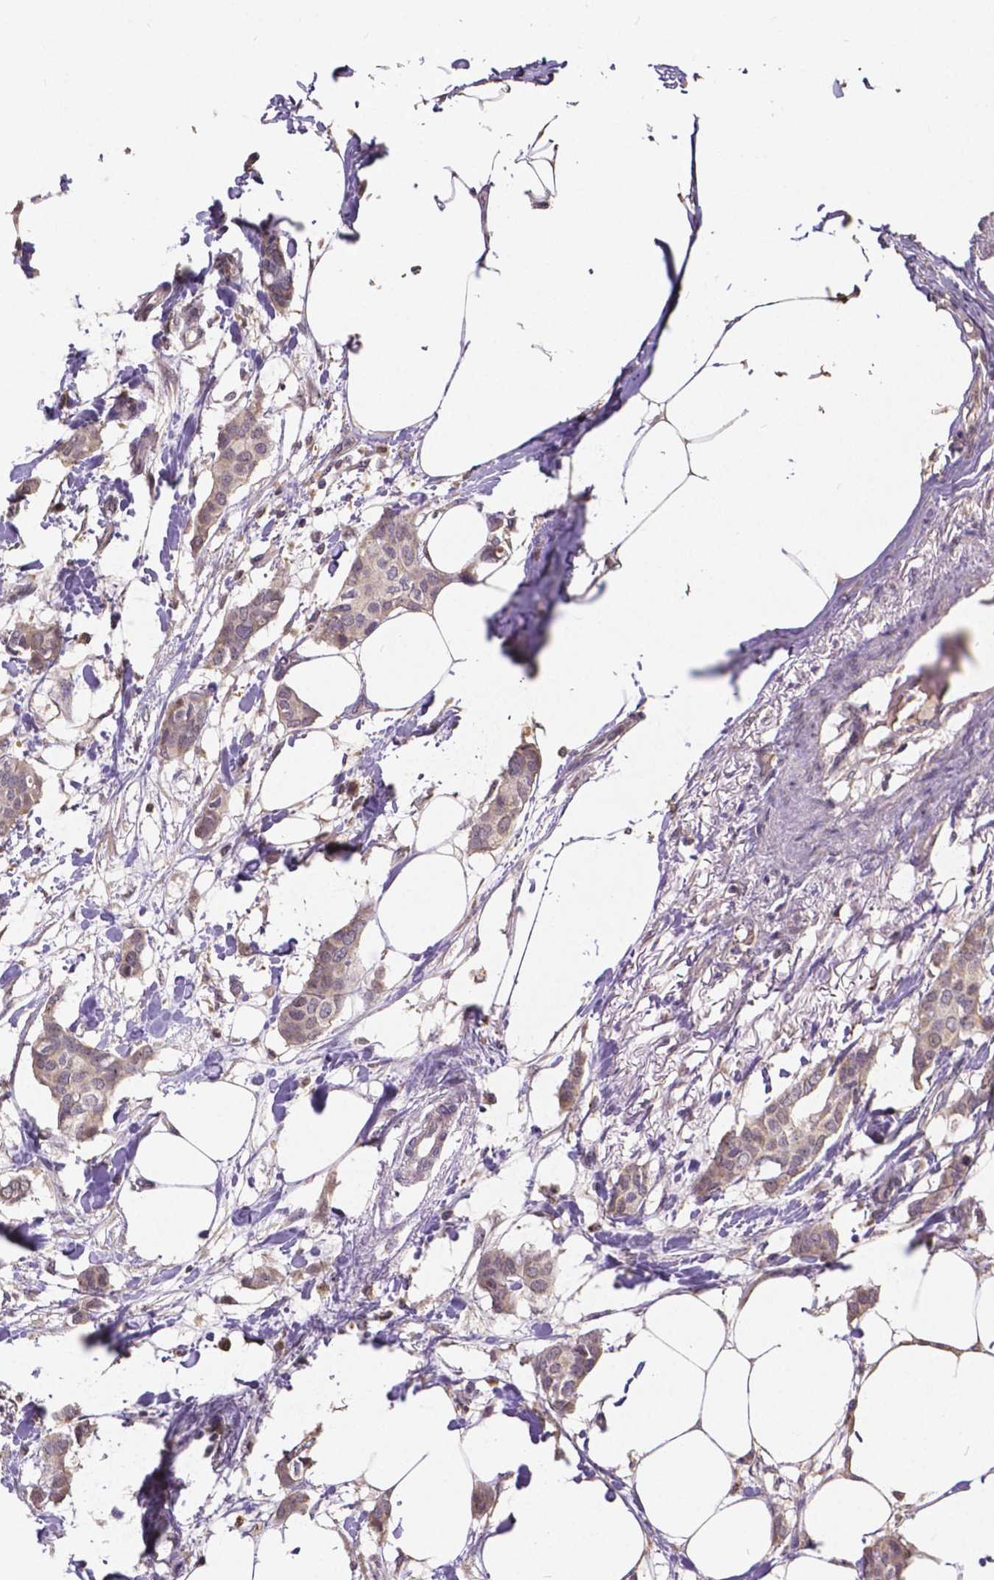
{"staining": {"intensity": "weak", "quantity": ">75%", "location": "cytoplasmic/membranous"}, "tissue": "breast cancer", "cell_type": "Tumor cells", "image_type": "cancer", "snomed": [{"axis": "morphology", "description": "Duct carcinoma"}, {"axis": "topography", "description": "Breast"}], "caption": "Immunohistochemical staining of human breast infiltrating ductal carcinoma shows low levels of weak cytoplasmic/membranous positivity in about >75% of tumor cells.", "gene": "CTNNA2", "patient": {"sex": "female", "age": 62}}